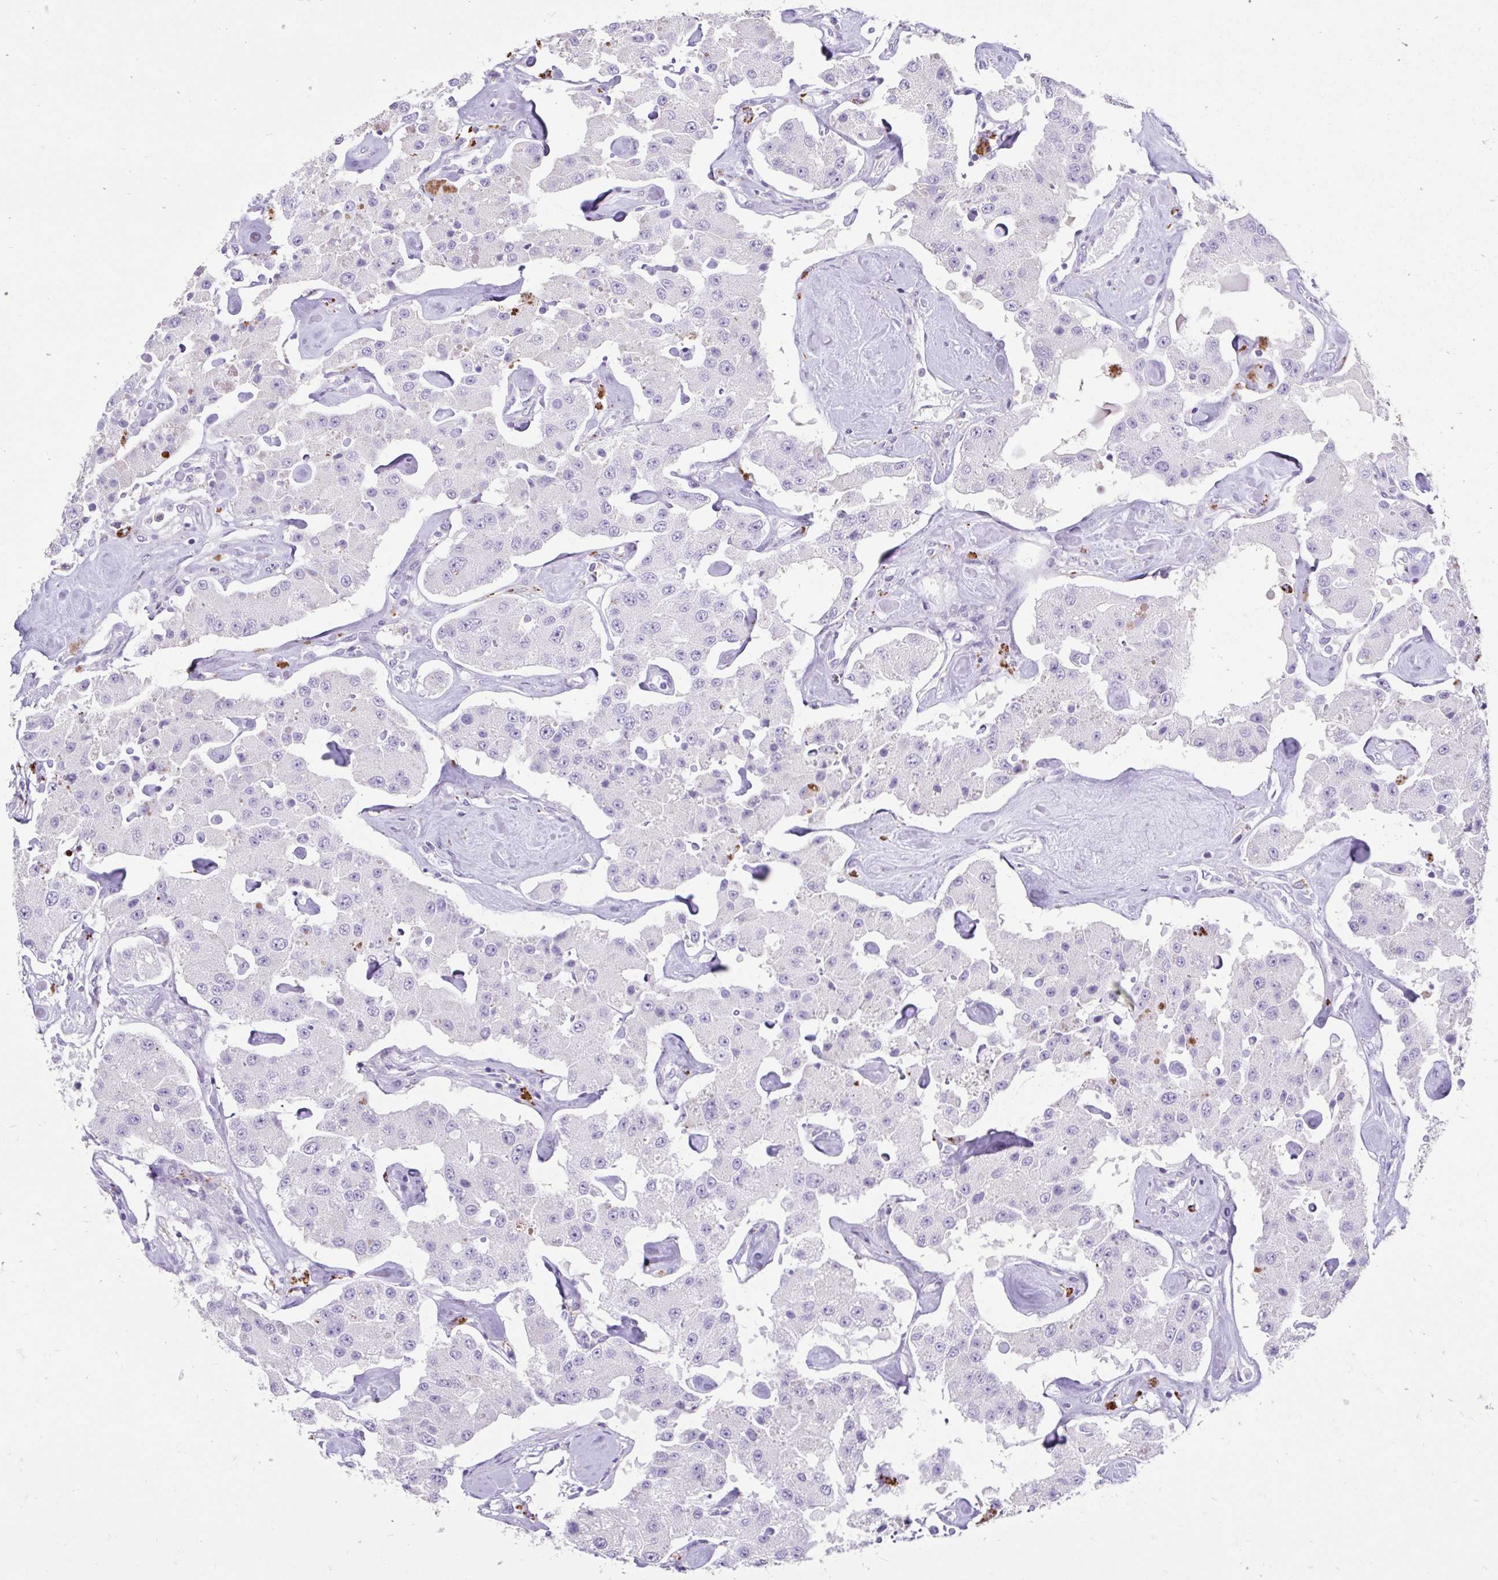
{"staining": {"intensity": "negative", "quantity": "none", "location": "none"}, "tissue": "carcinoid", "cell_type": "Tumor cells", "image_type": "cancer", "snomed": [{"axis": "morphology", "description": "Carcinoid, malignant, NOS"}, {"axis": "topography", "description": "Pancreas"}], "caption": "High magnification brightfield microscopy of carcinoid stained with DAB (brown) and counterstained with hematoxylin (blue): tumor cells show no significant expression.", "gene": "ZNF33A", "patient": {"sex": "male", "age": 41}}